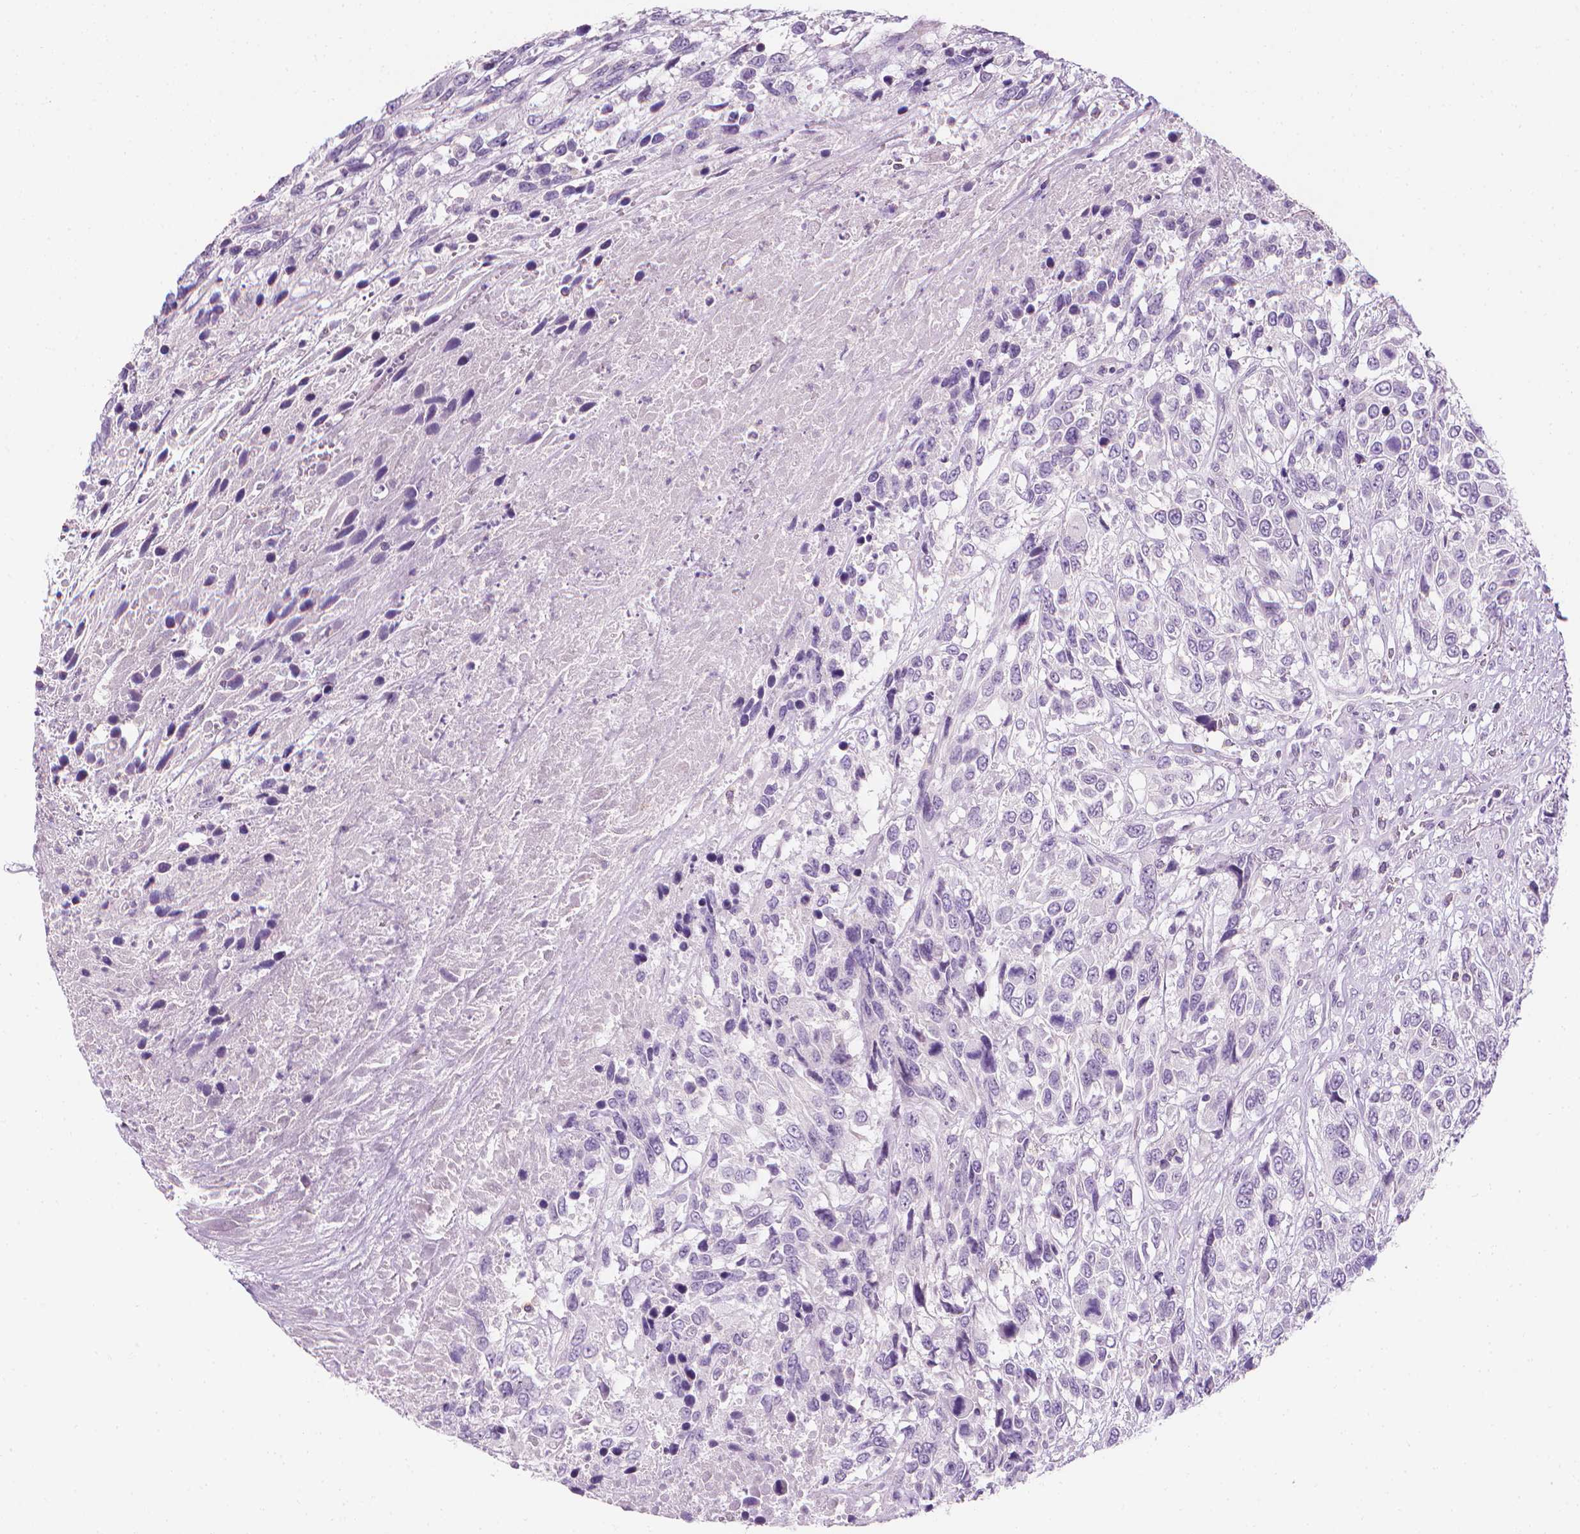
{"staining": {"intensity": "negative", "quantity": "none", "location": "none"}, "tissue": "urothelial cancer", "cell_type": "Tumor cells", "image_type": "cancer", "snomed": [{"axis": "morphology", "description": "Urothelial carcinoma, High grade"}, {"axis": "topography", "description": "Urinary bladder"}], "caption": "Tumor cells are negative for brown protein staining in urothelial cancer.", "gene": "DCAF8L1", "patient": {"sex": "female", "age": 70}}